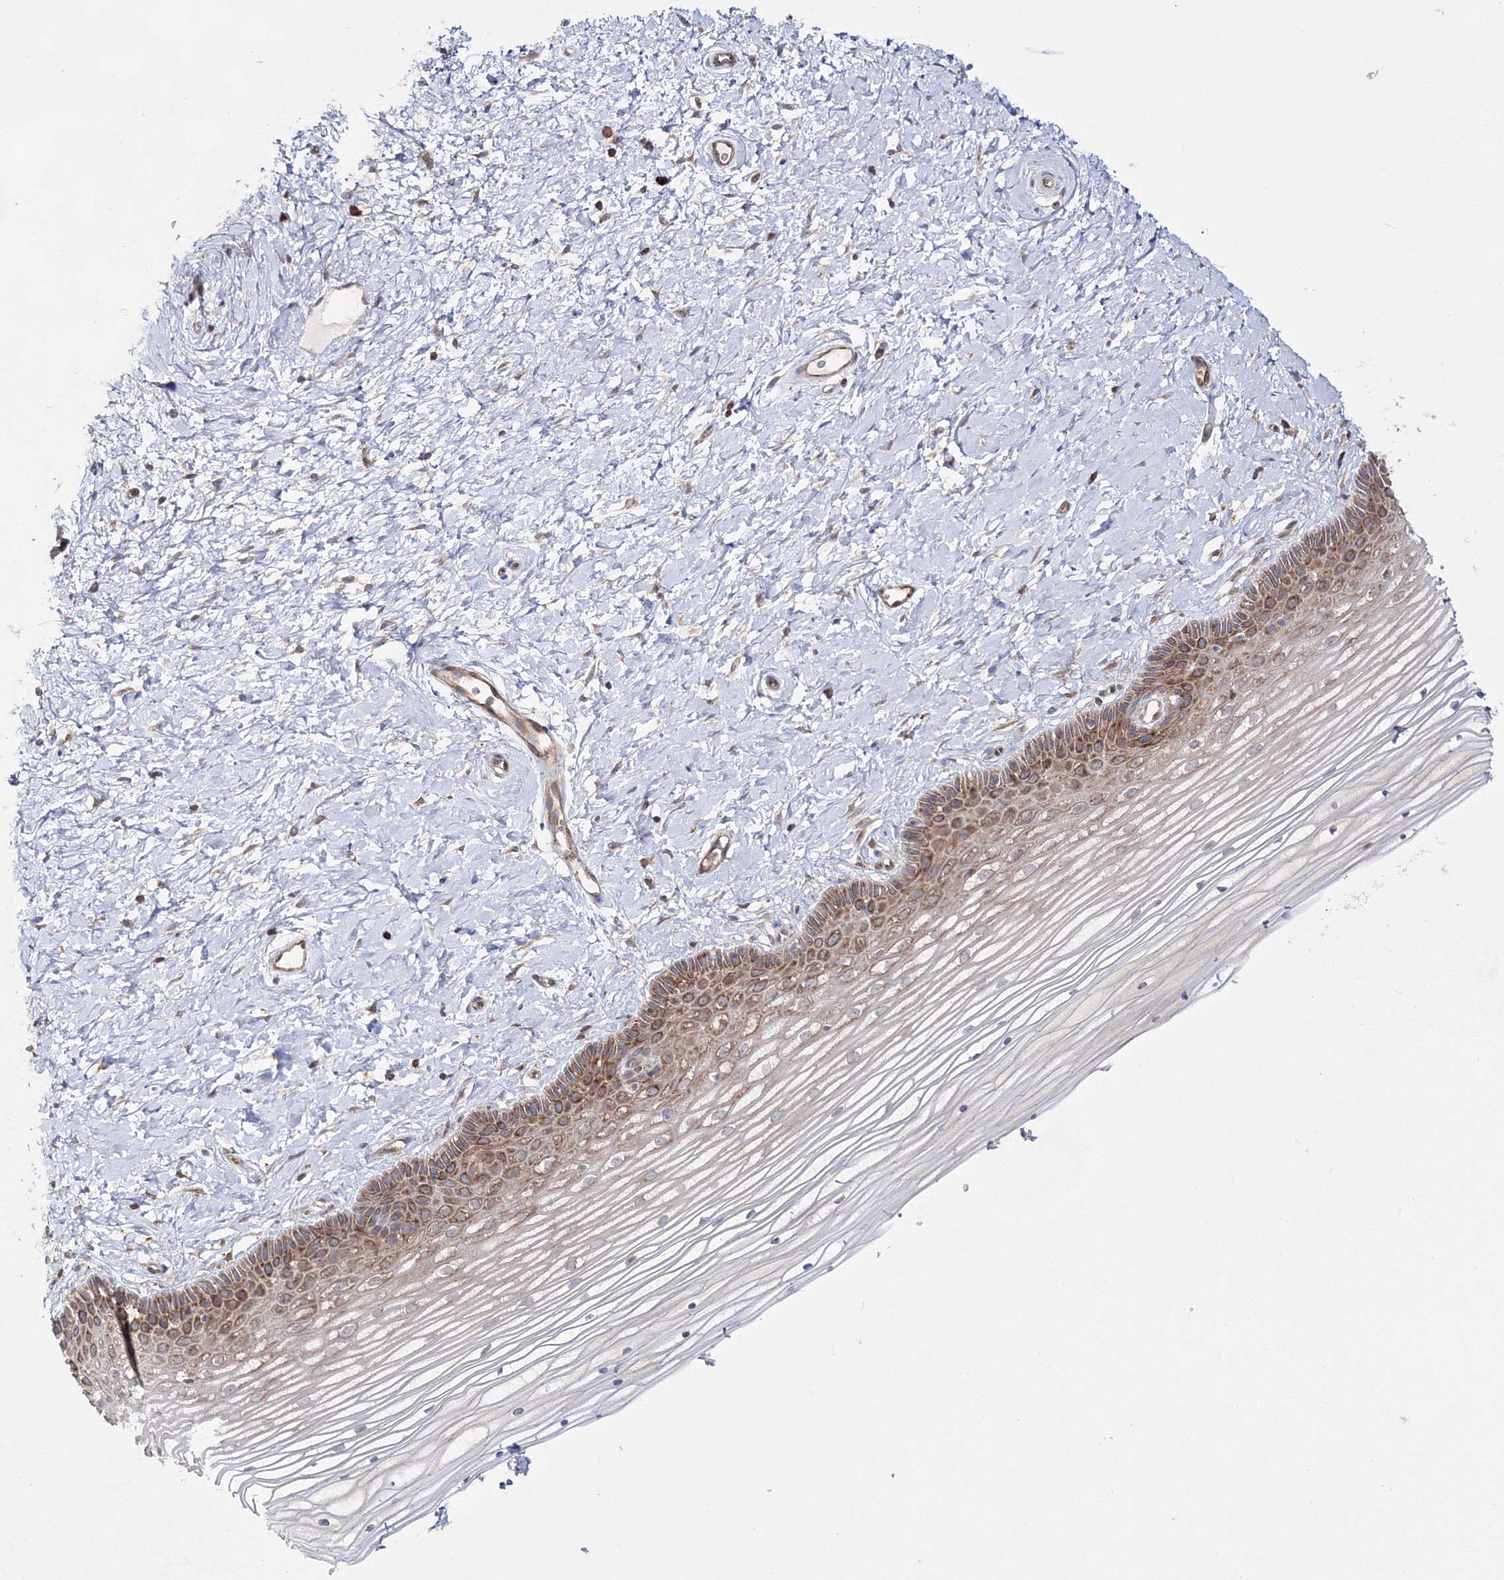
{"staining": {"intensity": "strong", "quantity": ">75%", "location": "cytoplasmic/membranous"}, "tissue": "vagina", "cell_type": "Squamous epithelial cells", "image_type": "normal", "snomed": [{"axis": "morphology", "description": "Normal tissue, NOS"}, {"axis": "topography", "description": "Vagina"}, {"axis": "topography", "description": "Cervix"}], "caption": "A brown stain shows strong cytoplasmic/membranous staining of a protein in squamous epithelial cells of benign human vagina. (DAB IHC, brown staining for protein, blue staining for nuclei).", "gene": "HARS1", "patient": {"sex": "female", "age": 40}}